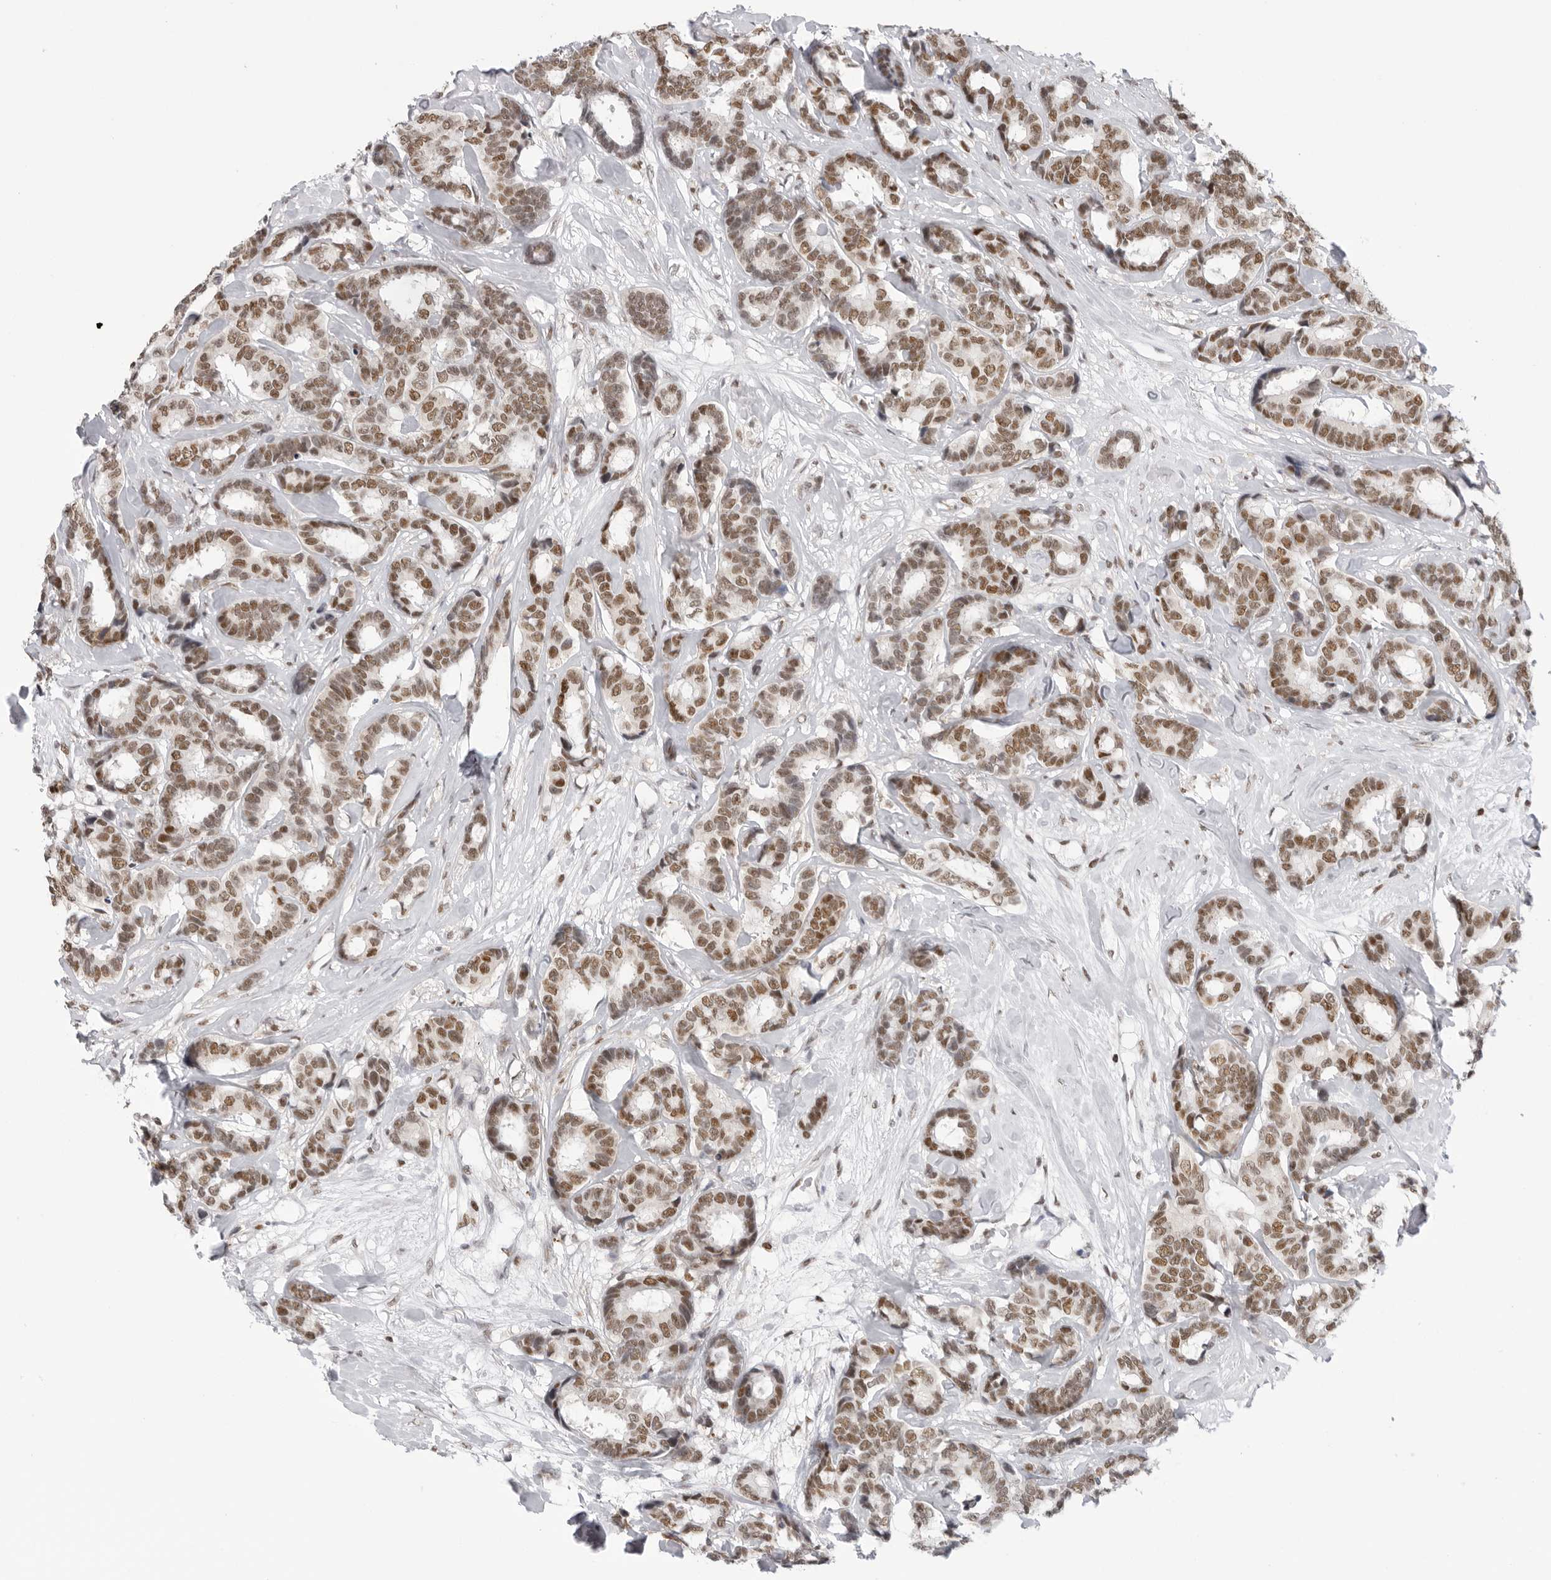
{"staining": {"intensity": "moderate", "quantity": ">75%", "location": "nuclear"}, "tissue": "breast cancer", "cell_type": "Tumor cells", "image_type": "cancer", "snomed": [{"axis": "morphology", "description": "Duct carcinoma"}, {"axis": "topography", "description": "Breast"}], "caption": "Immunohistochemistry of invasive ductal carcinoma (breast) demonstrates medium levels of moderate nuclear expression in about >75% of tumor cells.", "gene": "RPA2", "patient": {"sex": "female", "age": 87}}